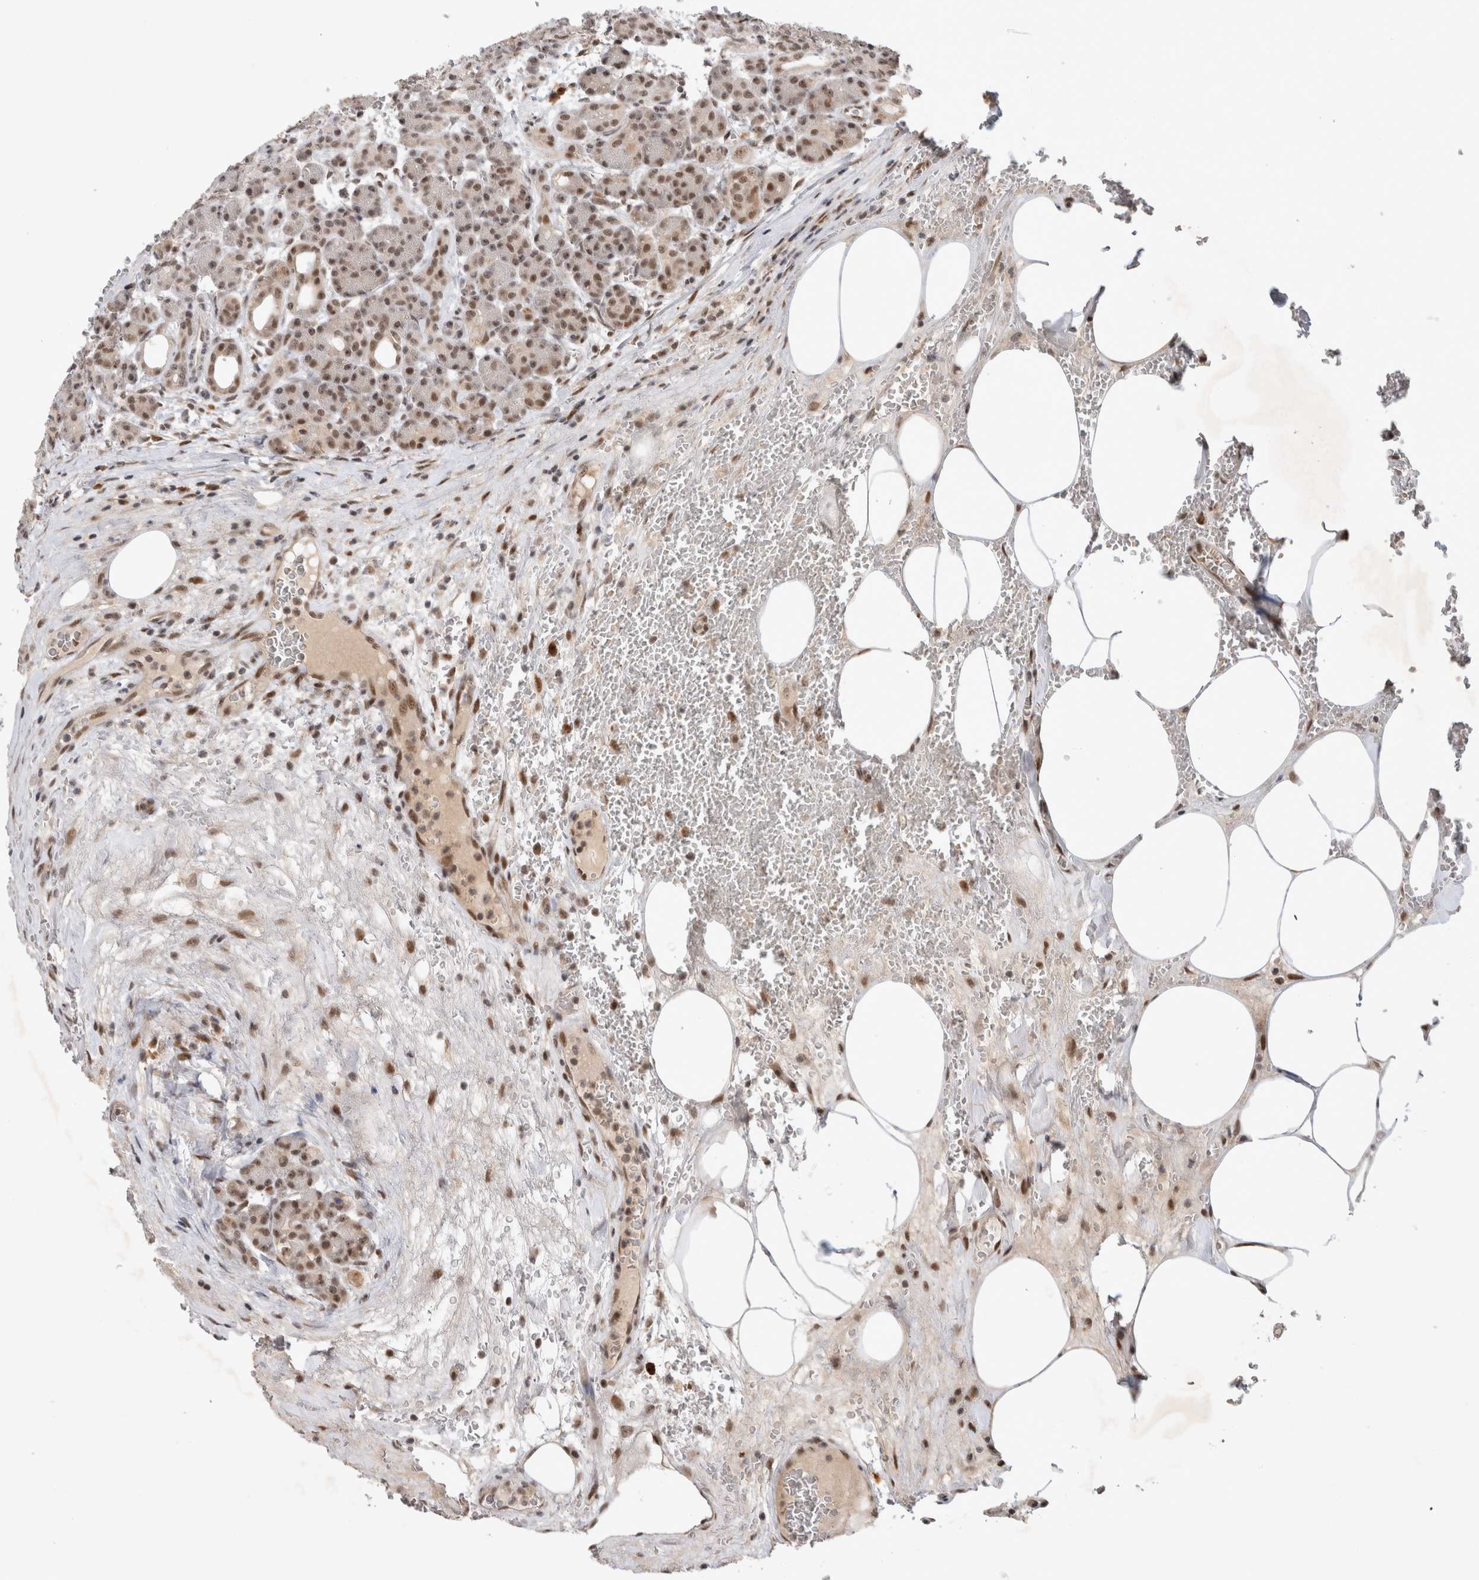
{"staining": {"intensity": "strong", "quantity": ">75%", "location": "nuclear"}, "tissue": "pancreas", "cell_type": "Exocrine glandular cells", "image_type": "normal", "snomed": [{"axis": "morphology", "description": "Normal tissue, NOS"}, {"axis": "topography", "description": "Pancreas"}], "caption": "Strong nuclear staining for a protein is appreciated in approximately >75% of exocrine glandular cells of normal pancreas using immunohistochemistry.", "gene": "HESX1", "patient": {"sex": "male", "age": 63}}